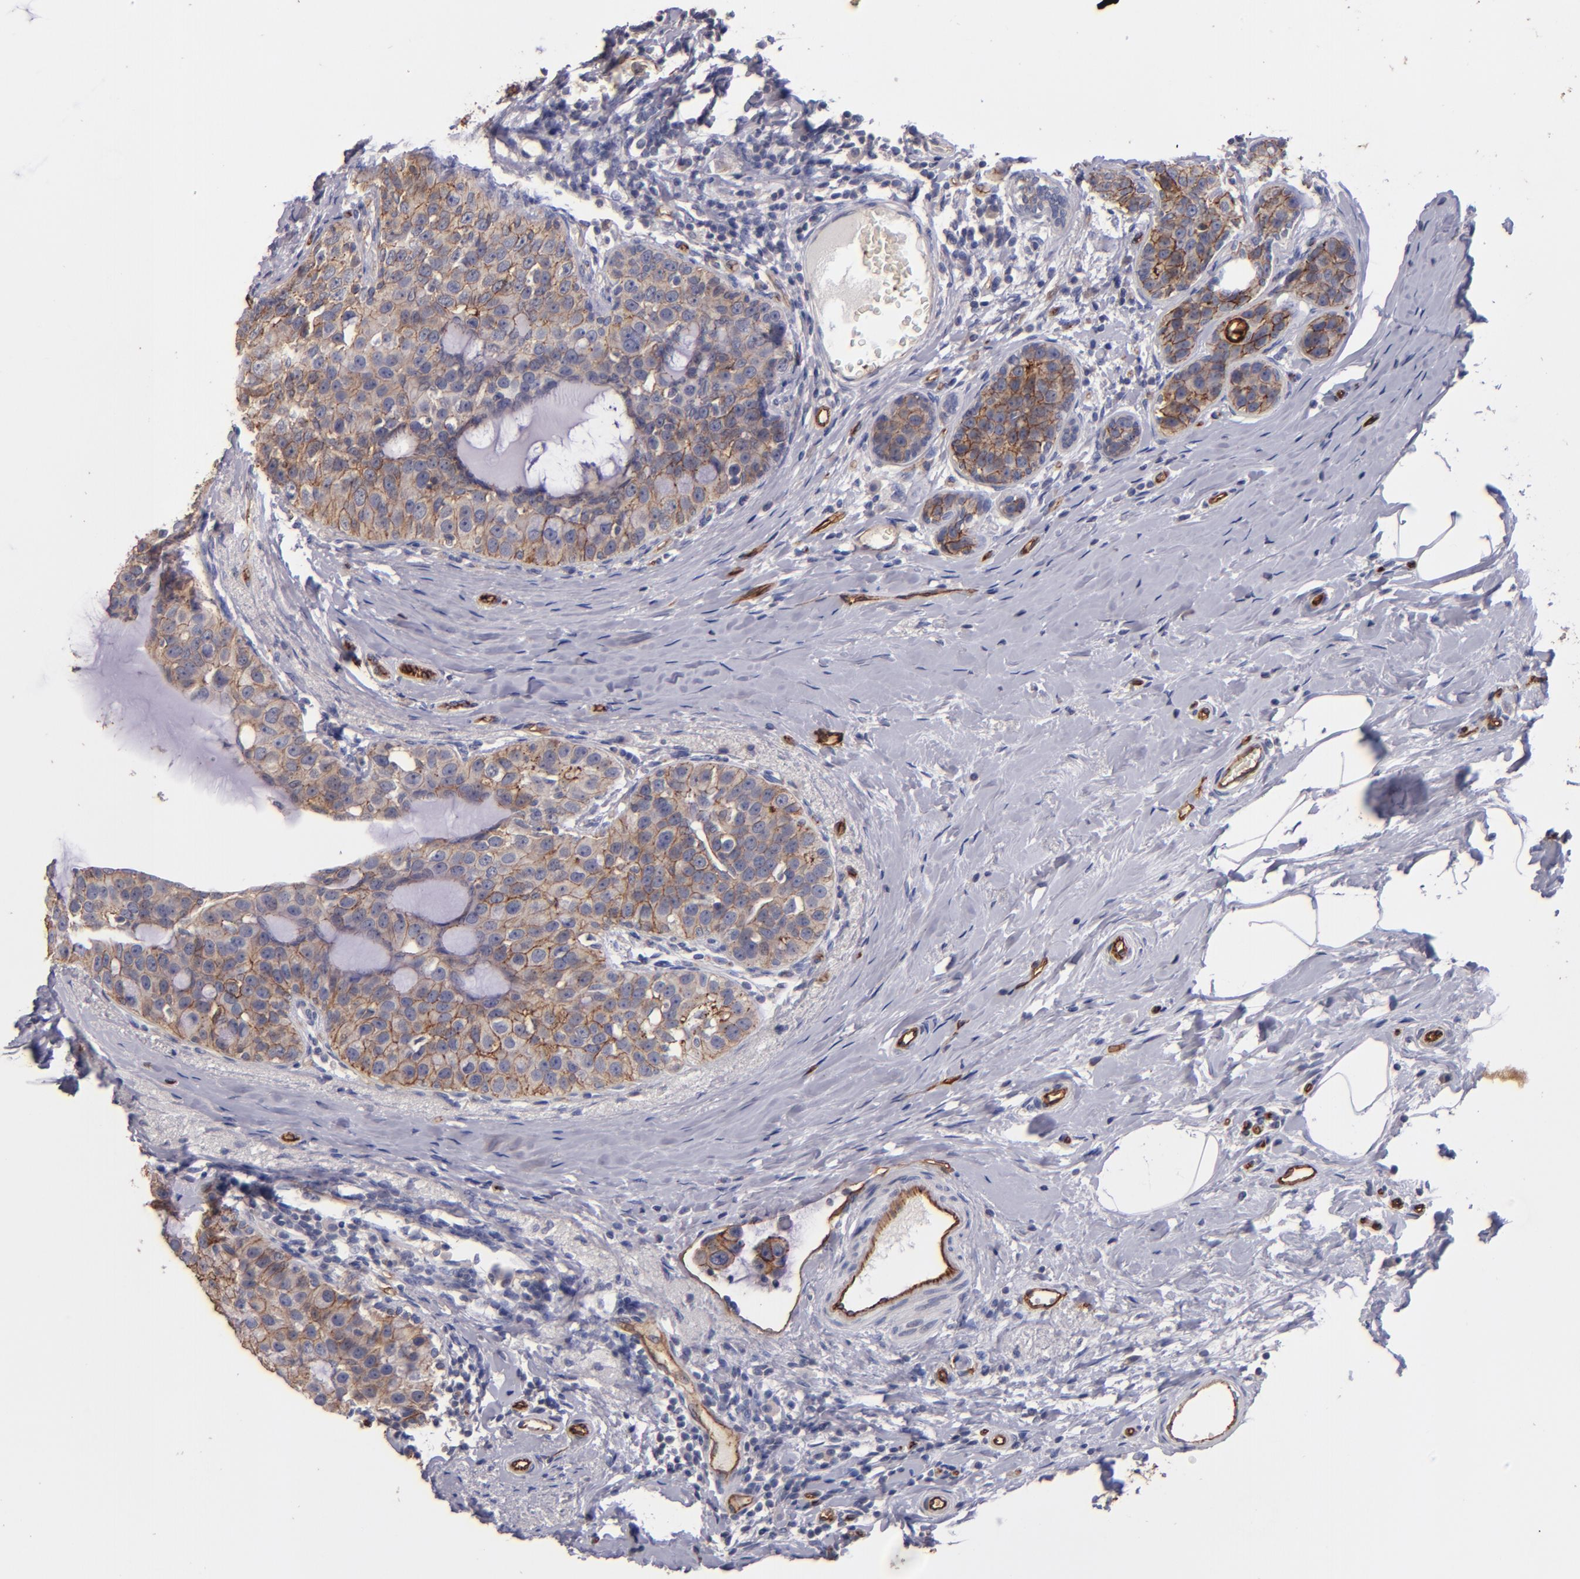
{"staining": {"intensity": "moderate", "quantity": ">75%", "location": "cytoplasmic/membranous"}, "tissue": "breast cancer", "cell_type": "Tumor cells", "image_type": "cancer", "snomed": [{"axis": "morphology", "description": "Normal tissue, NOS"}, {"axis": "morphology", "description": "Duct carcinoma"}, {"axis": "topography", "description": "Breast"}], "caption": "Immunohistochemistry (IHC) photomicrograph of breast cancer stained for a protein (brown), which exhibits medium levels of moderate cytoplasmic/membranous staining in approximately >75% of tumor cells.", "gene": "CLDN5", "patient": {"sex": "female", "age": 50}}